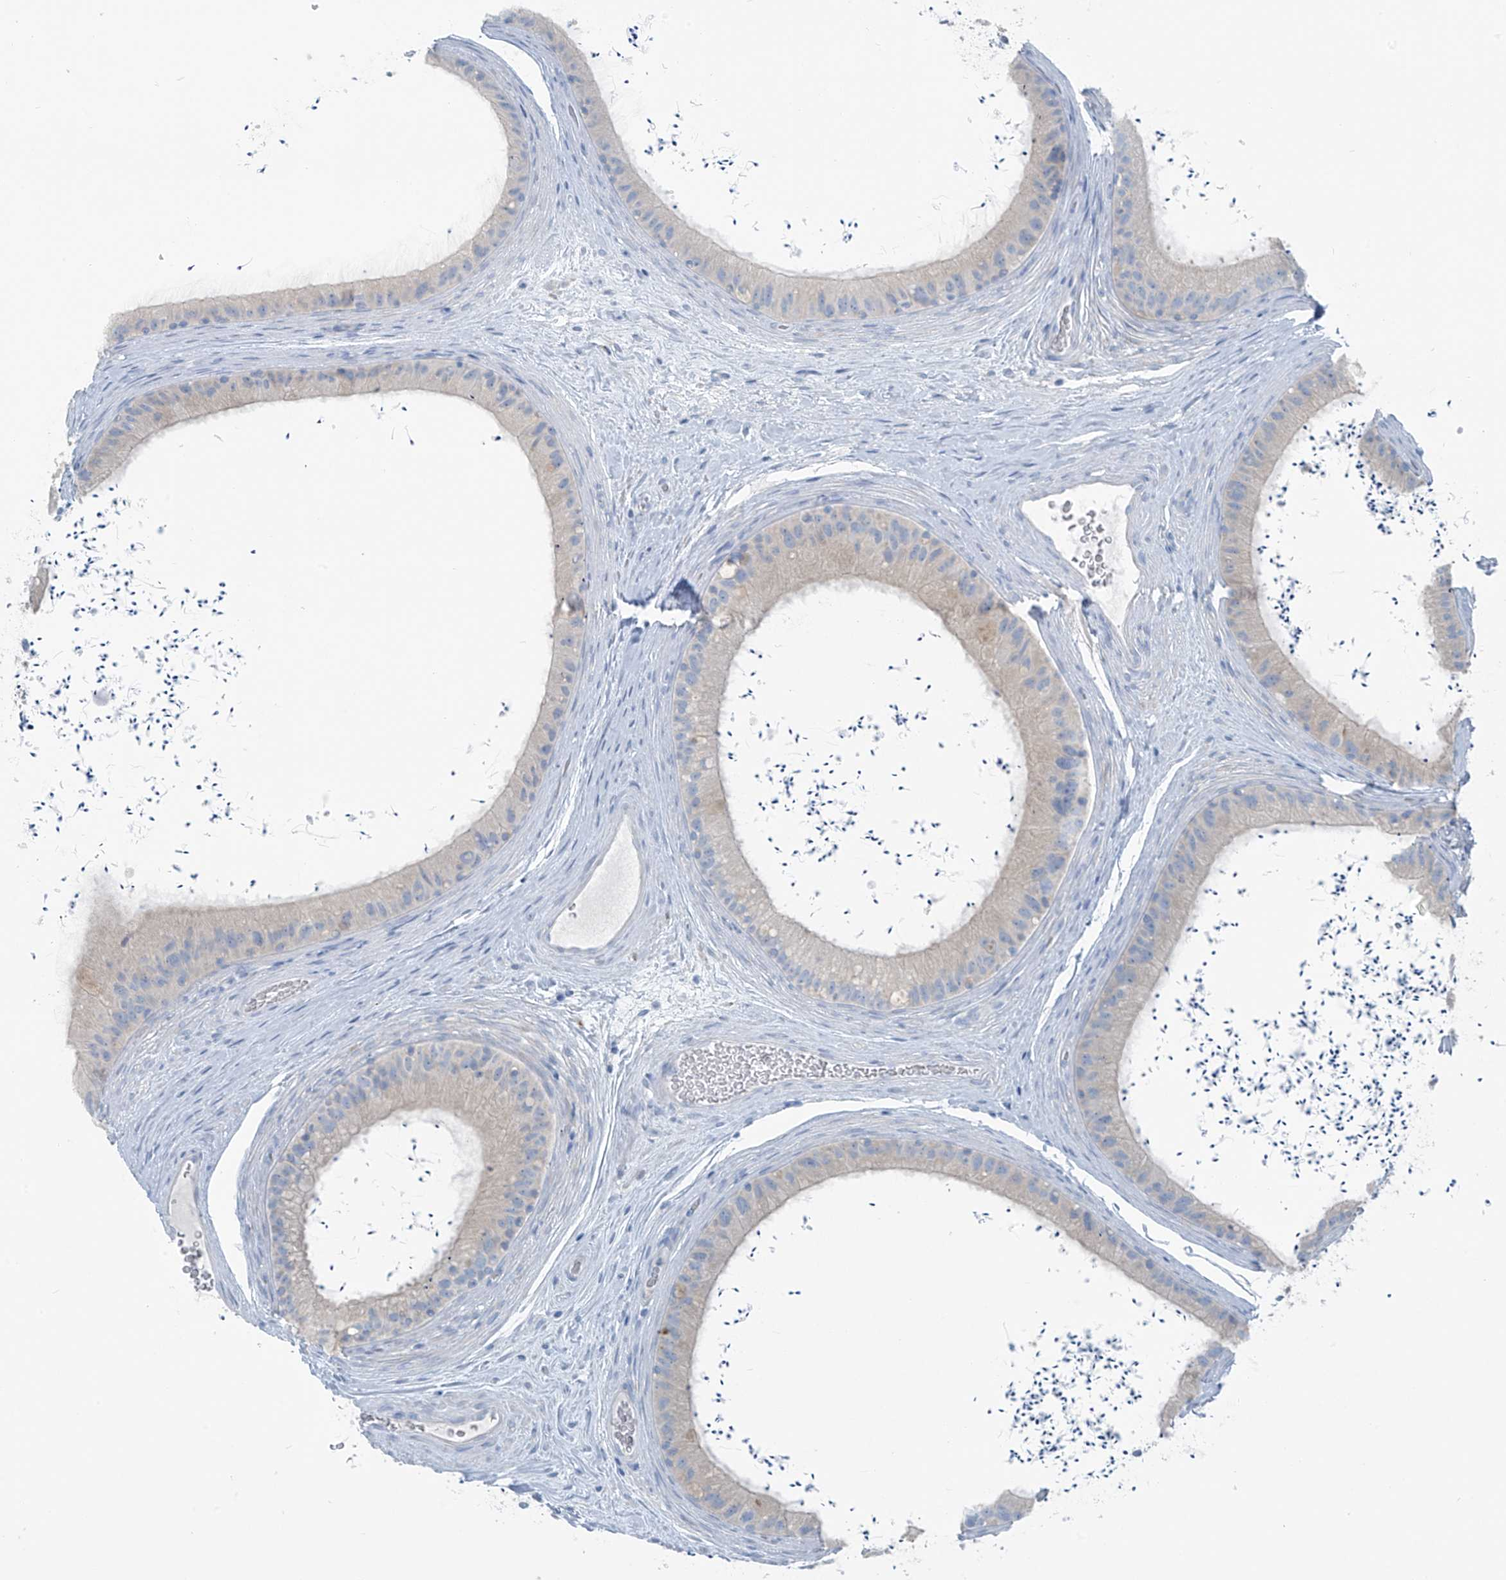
{"staining": {"intensity": "negative", "quantity": "none", "location": "none"}, "tissue": "epididymis", "cell_type": "Glandular cells", "image_type": "normal", "snomed": [{"axis": "morphology", "description": "Normal tissue, NOS"}, {"axis": "topography", "description": "Epididymis, spermatic cord, NOS"}], "caption": "A photomicrograph of epididymis stained for a protein exhibits no brown staining in glandular cells. (DAB IHC visualized using brightfield microscopy, high magnification).", "gene": "SLC25A43", "patient": {"sex": "male", "age": 50}}